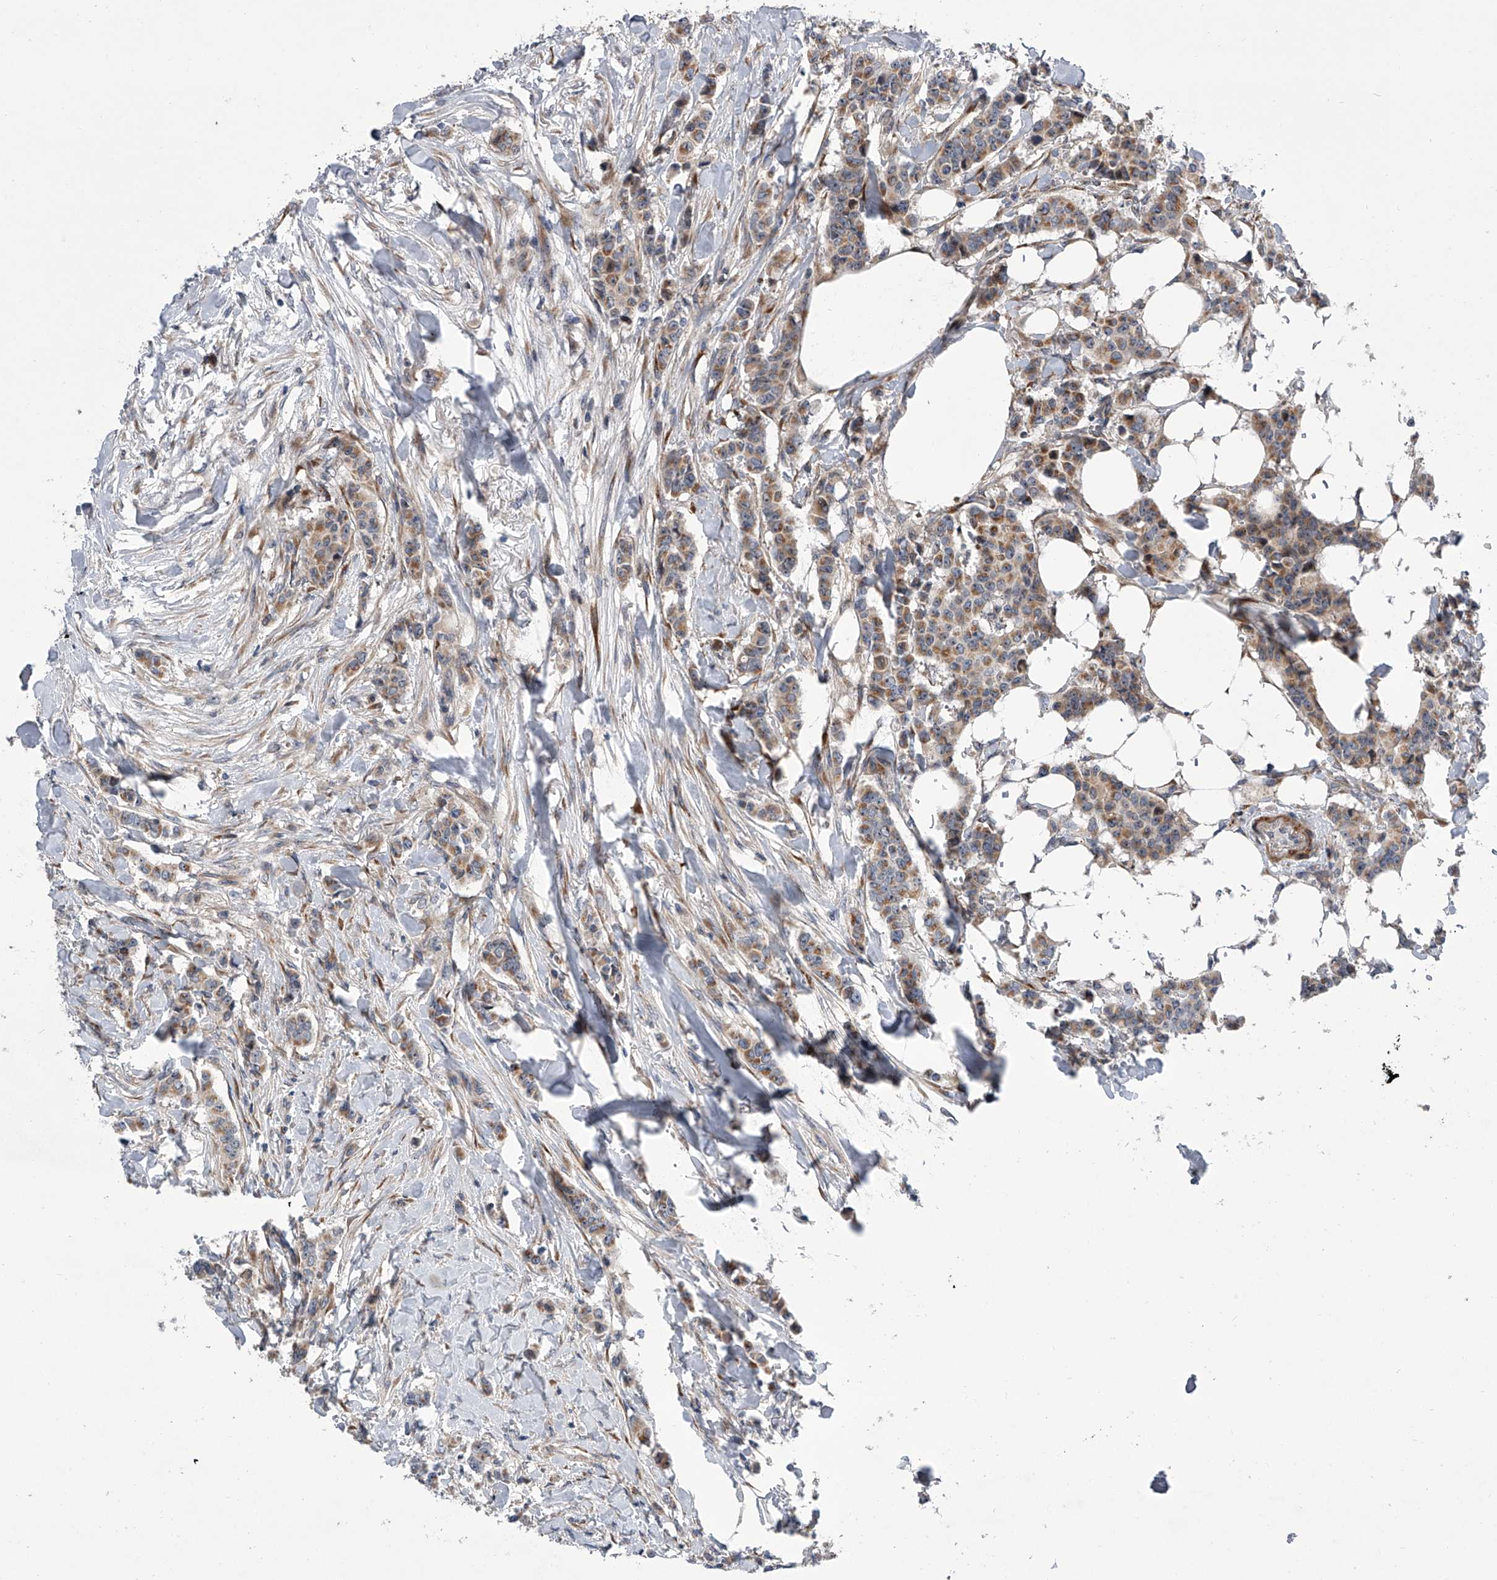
{"staining": {"intensity": "moderate", "quantity": ">75%", "location": "cytoplasmic/membranous"}, "tissue": "breast cancer", "cell_type": "Tumor cells", "image_type": "cancer", "snomed": [{"axis": "morphology", "description": "Duct carcinoma"}, {"axis": "topography", "description": "Breast"}], "caption": "Tumor cells show moderate cytoplasmic/membranous positivity in approximately >75% of cells in breast cancer.", "gene": "DLGAP2", "patient": {"sex": "female", "age": 40}}